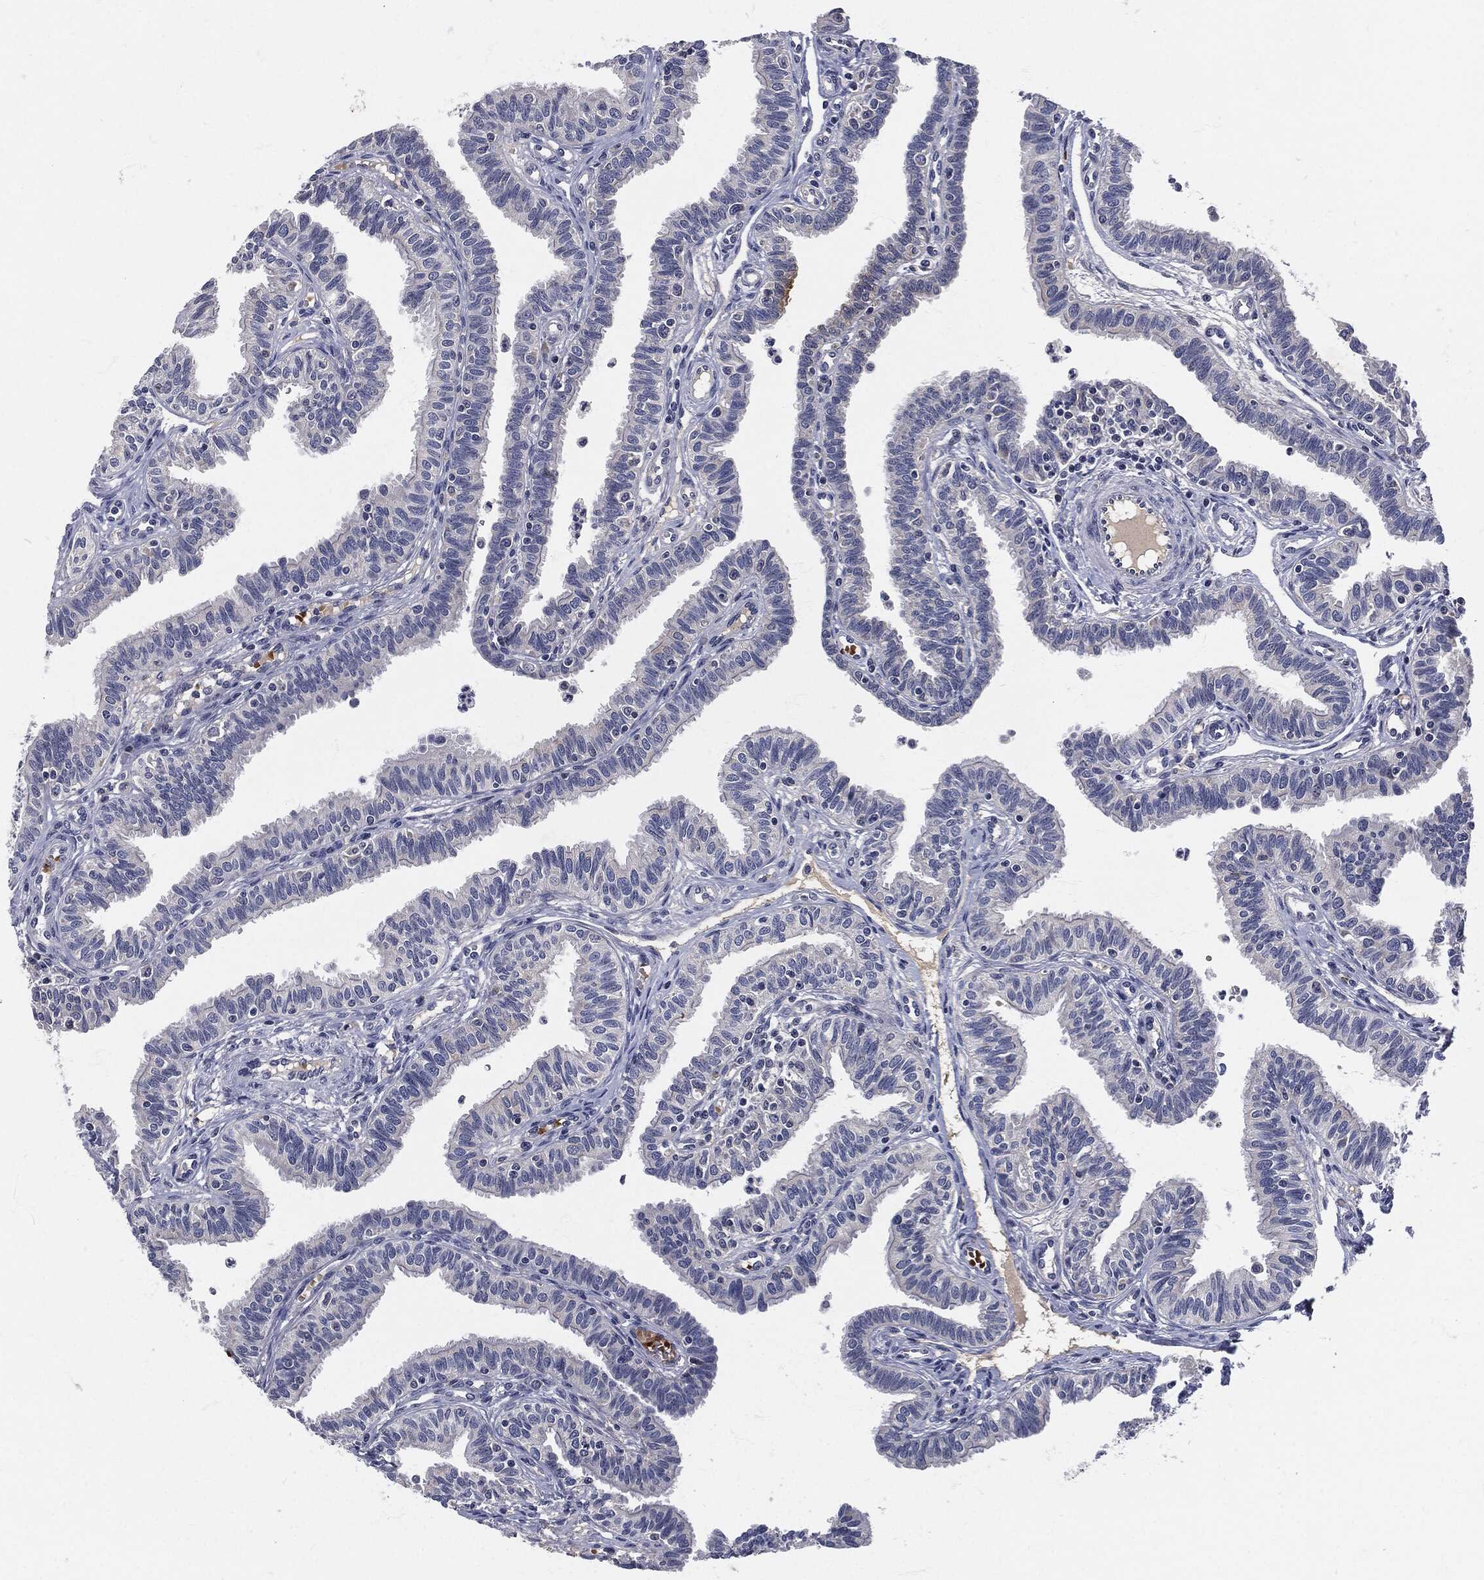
{"staining": {"intensity": "weak", "quantity": "<25%", "location": "cytoplasmic/membranous"}, "tissue": "fallopian tube", "cell_type": "Glandular cells", "image_type": "normal", "snomed": [{"axis": "morphology", "description": "Normal tissue, NOS"}, {"axis": "topography", "description": "Fallopian tube"}], "caption": "A micrograph of fallopian tube stained for a protein exhibits no brown staining in glandular cells. (DAB immunohistochemistry, high magnification).", "gene": "SIGLEC9", "patient": {"sex": "female", "age": 36}}